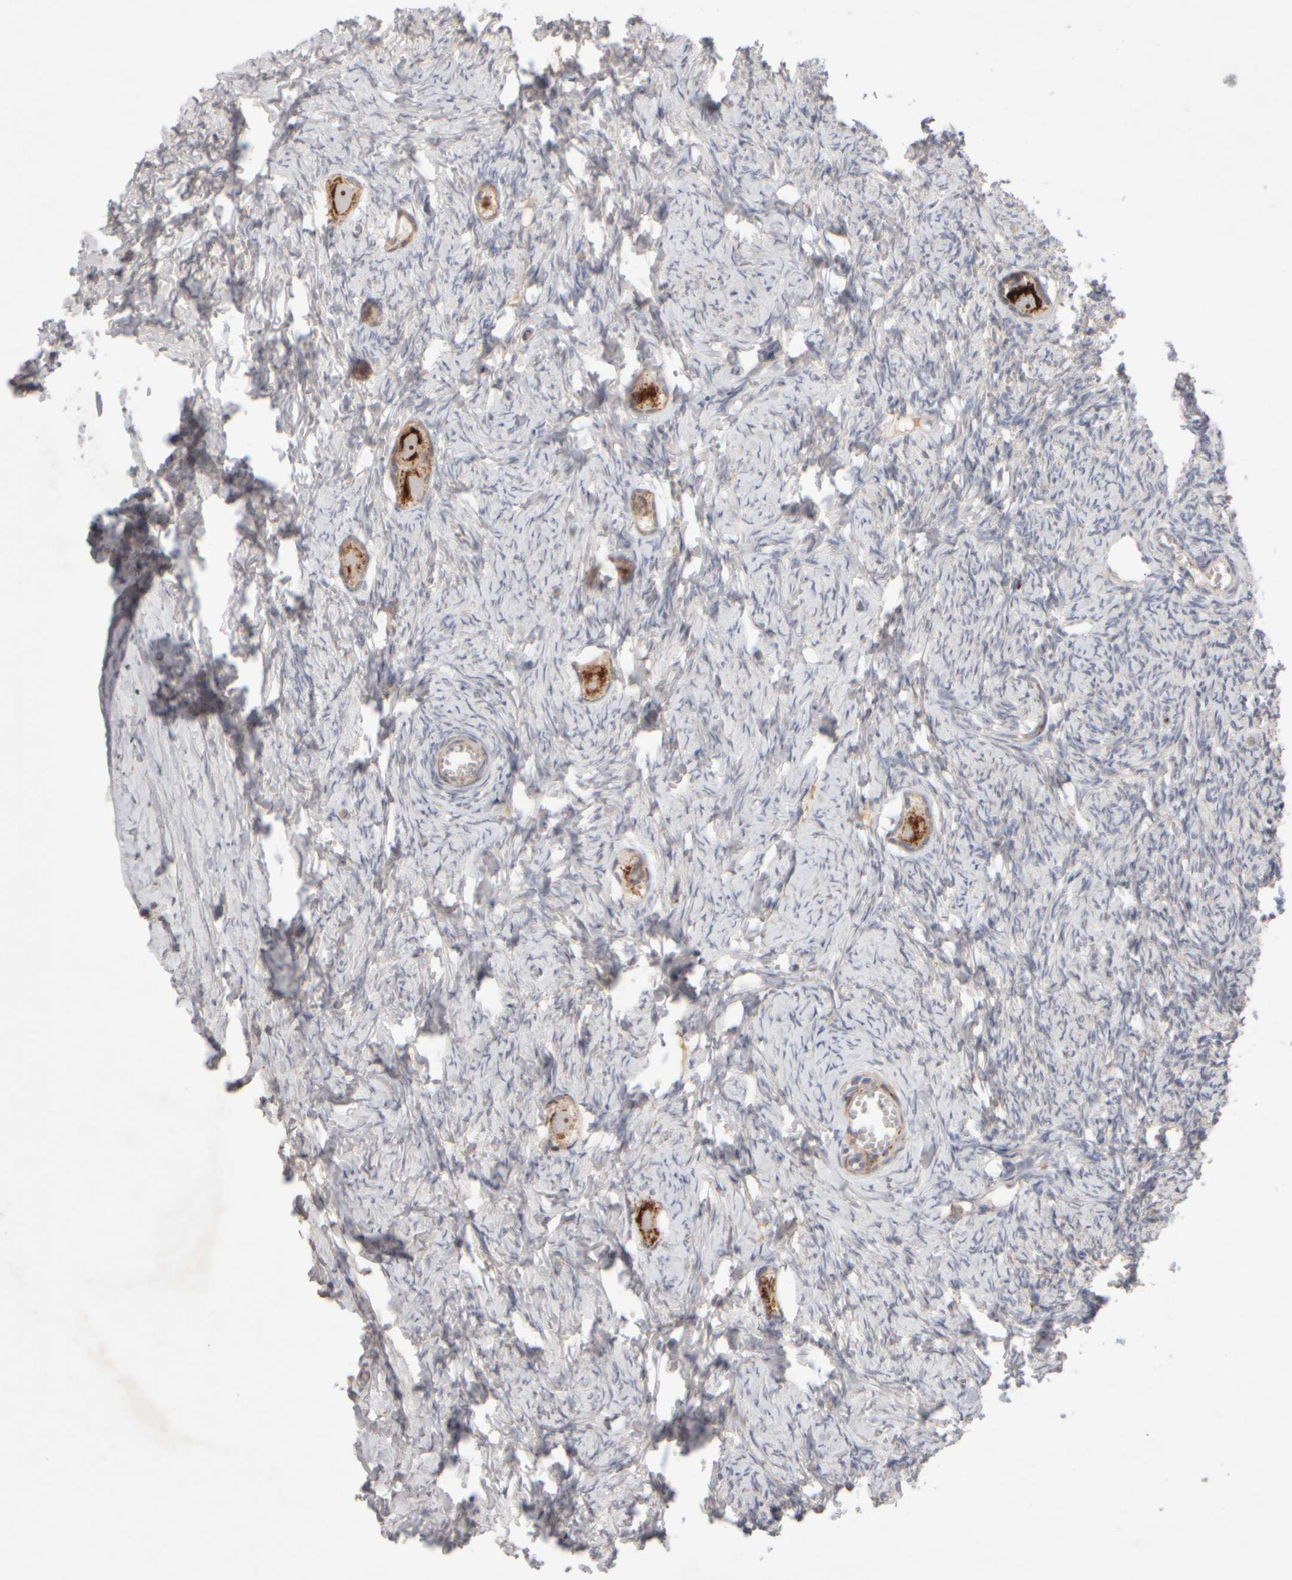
{"staining": {"intensity": "strong", "quantity": ">75%", "location": "cytoplasmic/membranous,nuclear"}, "tissue": "ovary", "cell_type": "Follicle cells", "image_type": "normal", "snomed": [{"axis": "morphology", "description": "Normal tissue, NOS"}, {"axis": "topography", "description": "Ovary"}], "caption": "This micrograph demonstrates immunohistochemistry (IHC) staining of benign ovary, with high strong cytoplasmic/membranous,nuclear expression in approximately >75% of follicle cells.", "gene": "CHADL", "patient": {"sex": "female", "age": 27}}